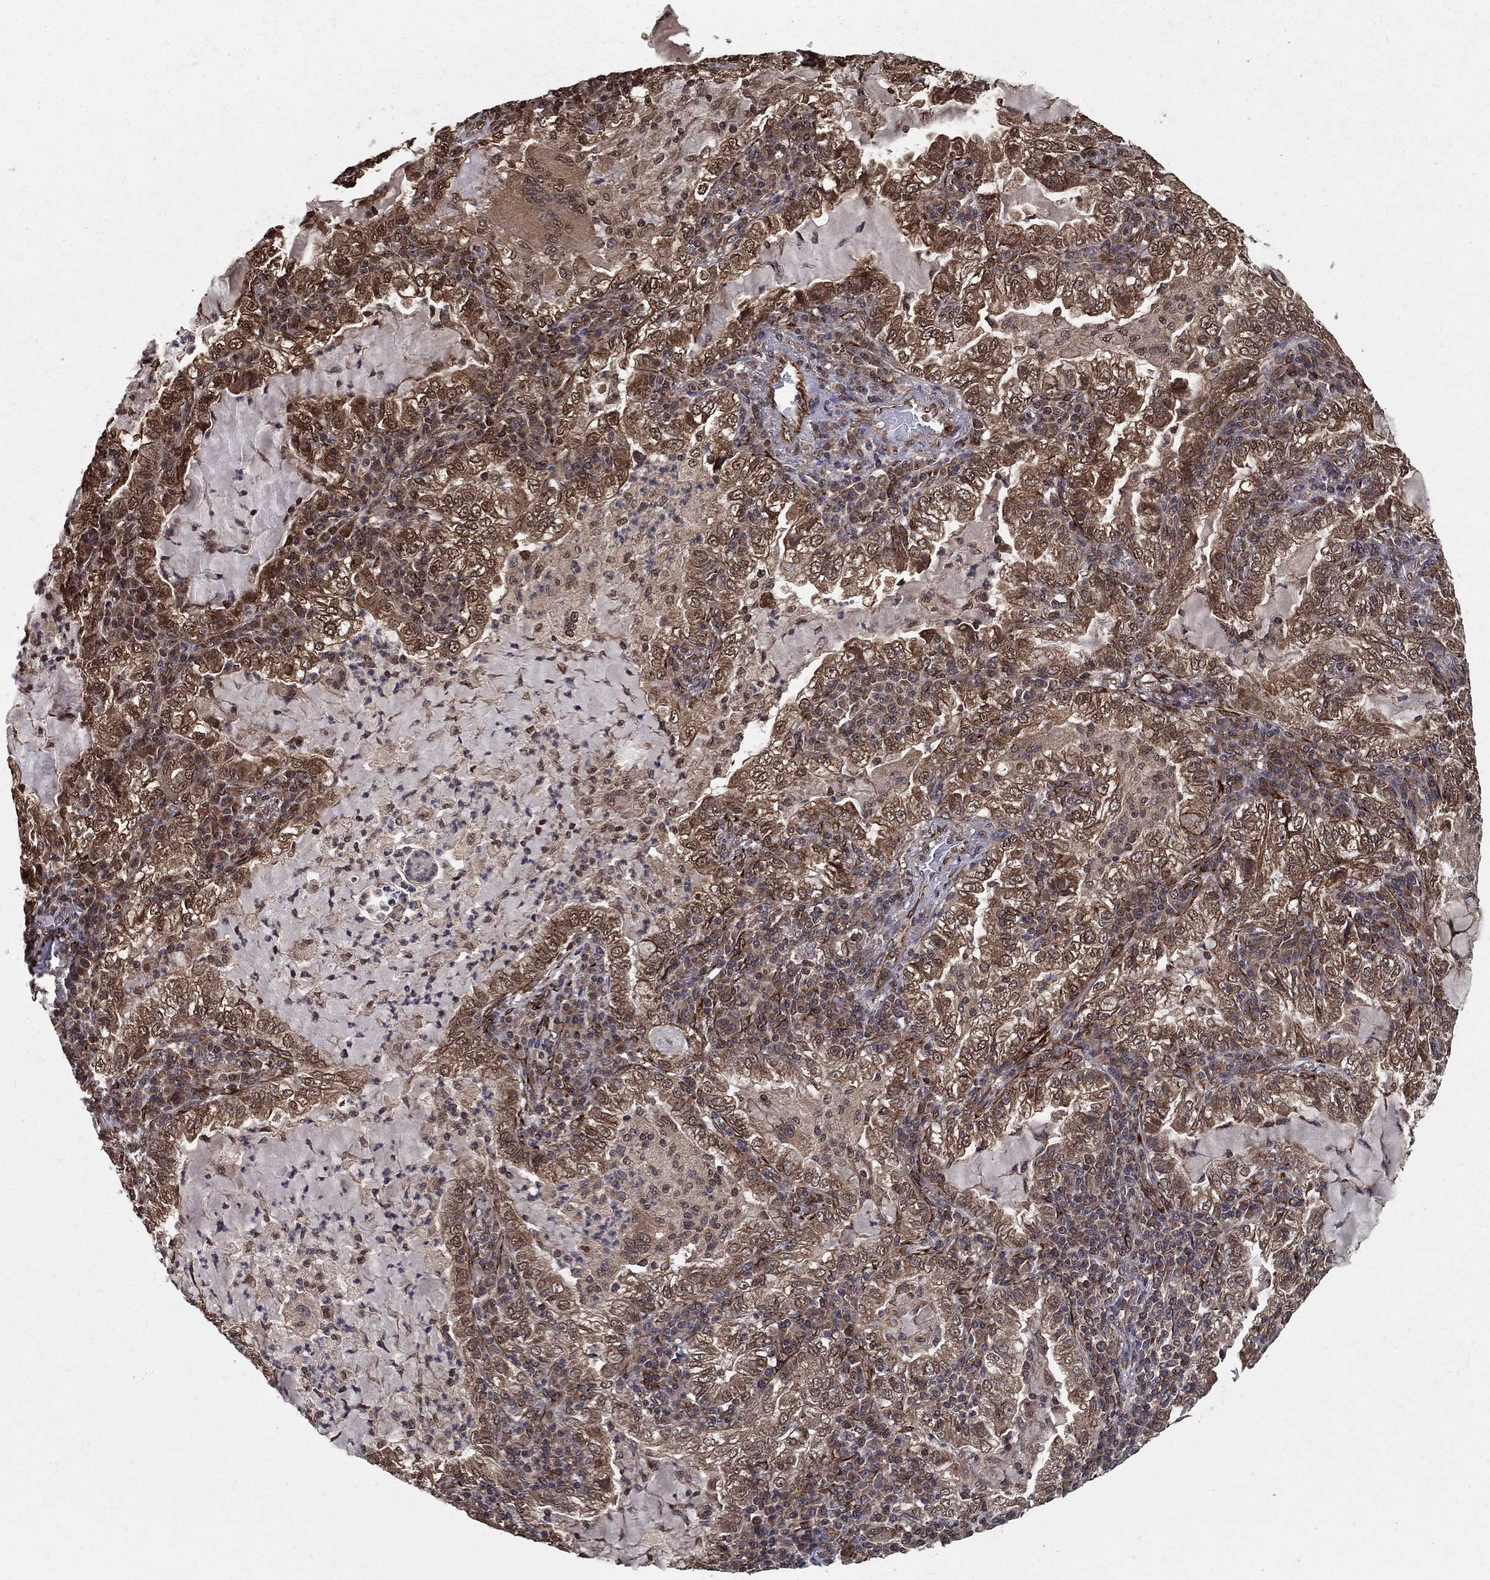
{"staining": {"intensity": "moderate", "quantity": ">75%", "location": "cytoplasmic/membranous"}, "tissue": "lung cancer", "cell_type": "Tumor cells", "image_type": "cancer", "snomed": [{"axis": "morphology", "description": "Adenocarcinoma, NOS"}, {"axis": "topography", "description": "Lung"}], "caption": "Moderate cytoplasmic/membranous protein expression is appreciated in about >75% of tumor cells in adenocarcinoma (lung). The staining was performed using DAB to visualize the protein expression in brown, while the nuclei were stained in blue with hematoxylin (Magnification: 20x).", "gene": "CERS2", "patient": {"sex": "female", "age": 73}}